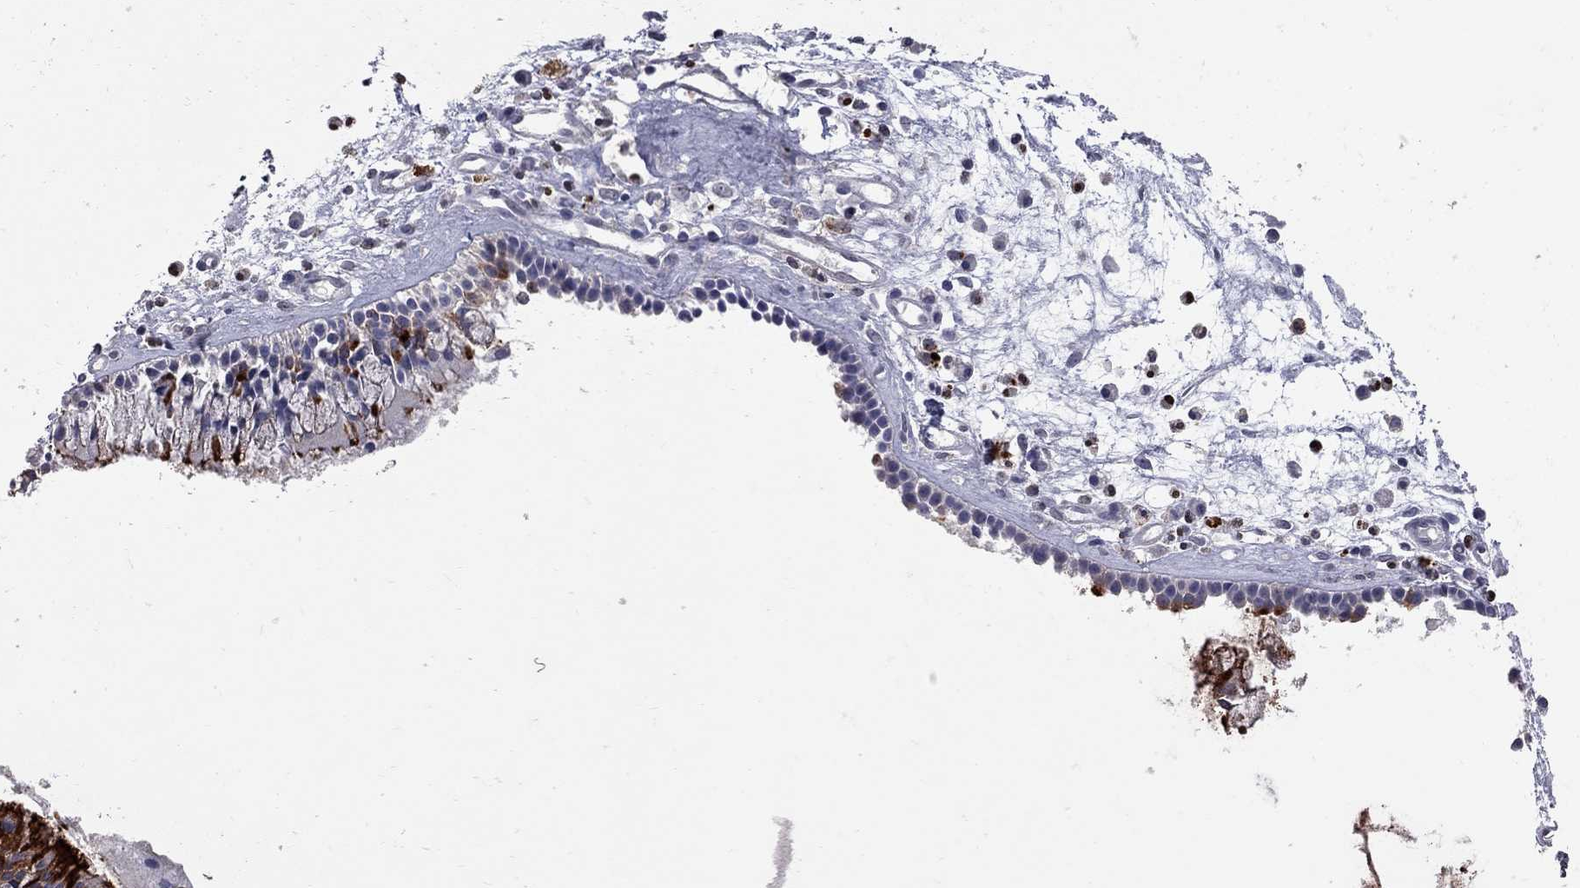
{"staining": {"intensity": "strong", "quantity": "25%-75%", "location": "cytoplasmic/membranous"}, "tissue": "nasopharynx", "cell_type": "Respiratory epithelial cells", "image_type": "normal", "snomed": [{"axis": "morphology", "description": "Normal tissue, NOS"}, {"axis": "topography", "description": "Nasopharynx"}], "caption": "Immunohistochemical staining of unremarkable nasopharynx shows strong cytoplasmic/membranous protein expression in approximately 25%-75% of respiratory epithelial cells.", "gene": "NOS2", "patient": {"sex": "female", "age": 47}}